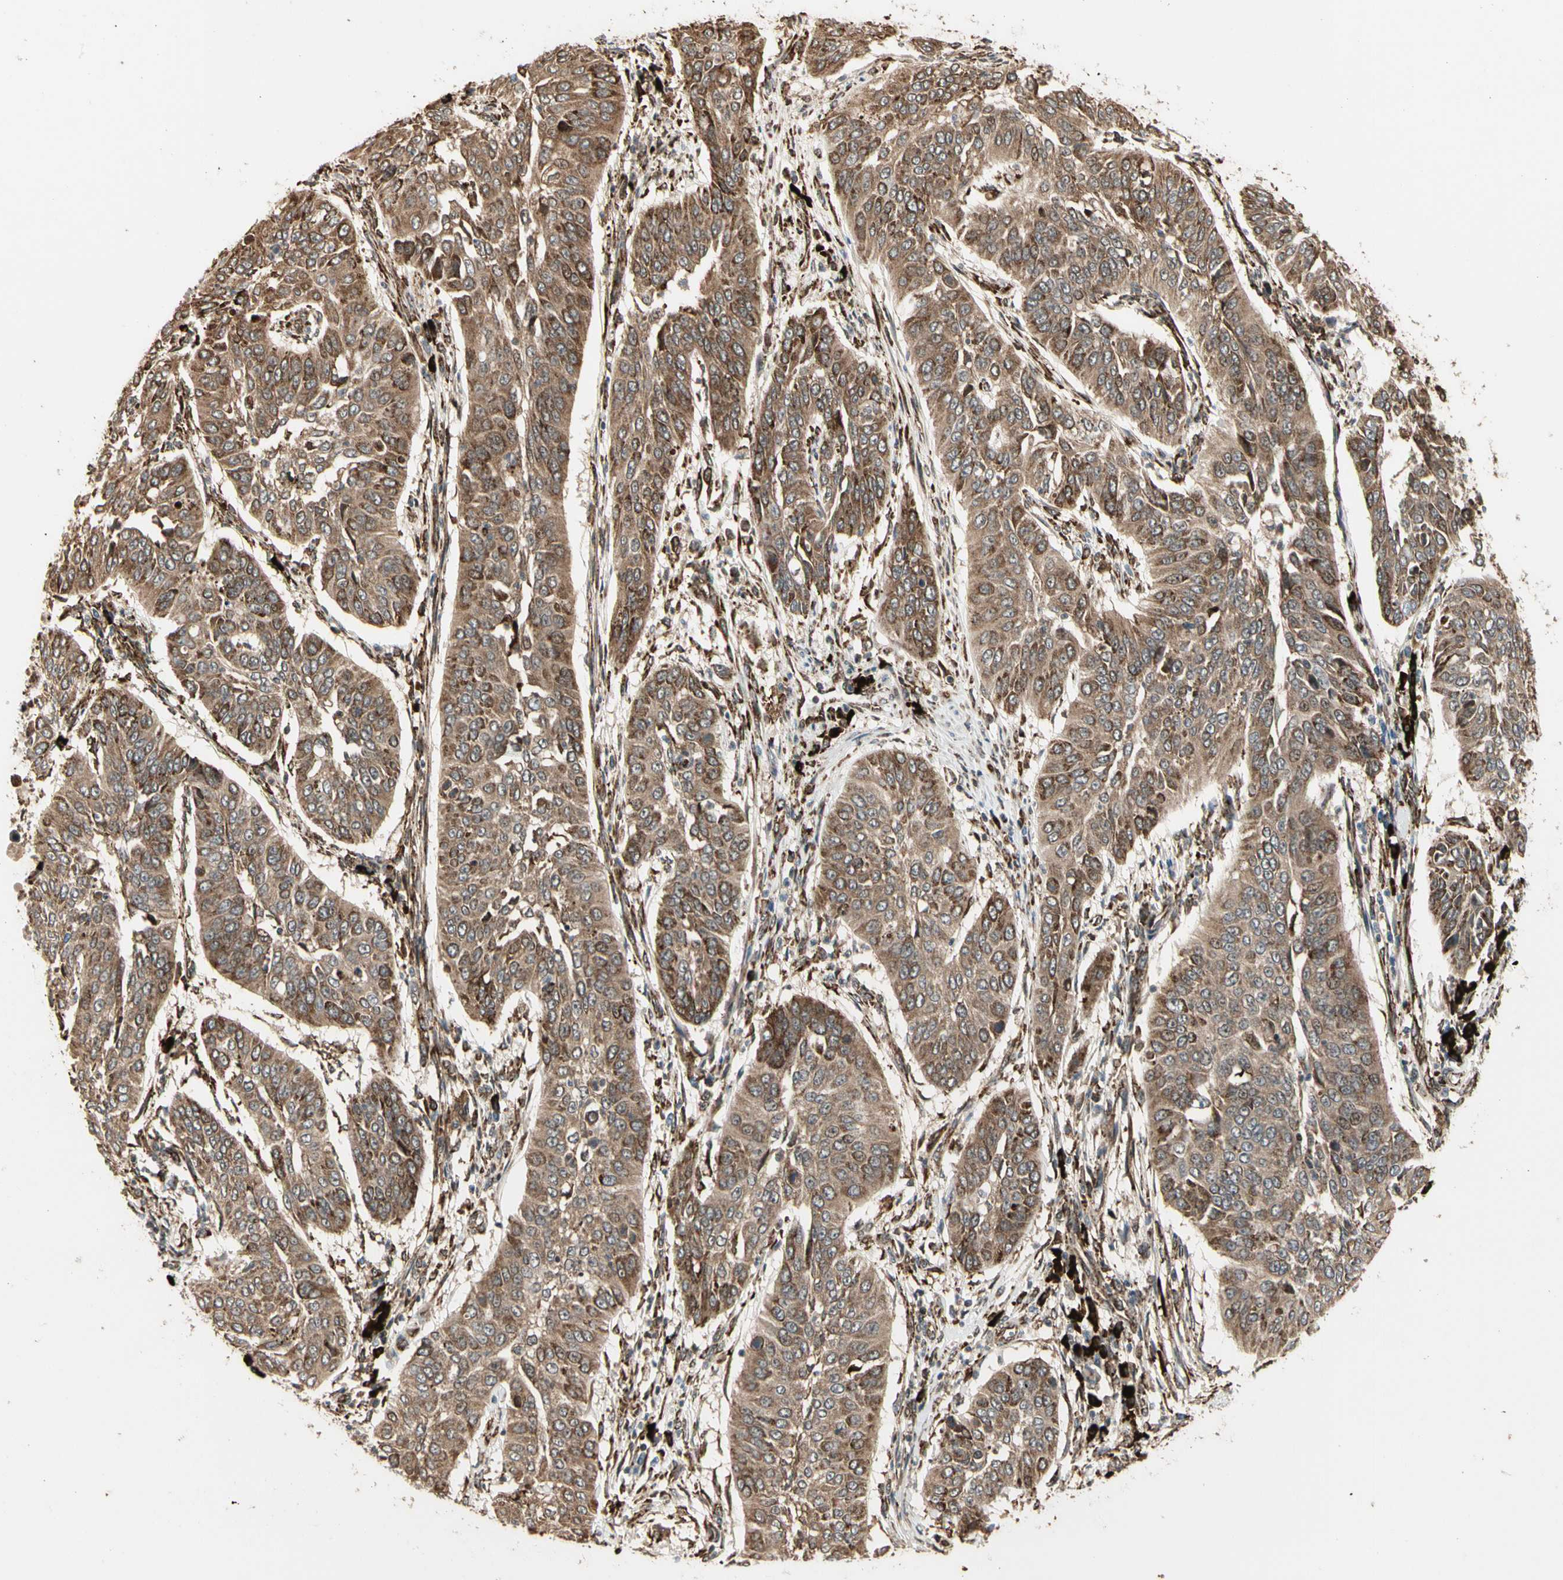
{"staining": {"intensity": "moderate", "quantity": ">75%", "location": "cytoplasmic/membranous"}, "tissue": "cervical cancer", "cell_type": "Tumor cells", "image_type": "cancer", "snomed": [{"axis": "morphology", "description": "Normal tissue, NOS"}, {"axis": "morphology", "description": "Squamous cell carcinoma, NOS"}, {"axis": "topography", "description": "Cervix"}], "caption": "Cervical cancer (squamous cell carcinoma) stained for a protein displays moderate cytoplasmic/membranous positivity in tumor cells.", "gene": "HSP90B1", "patient": {"sex": "female", "age": 39}}